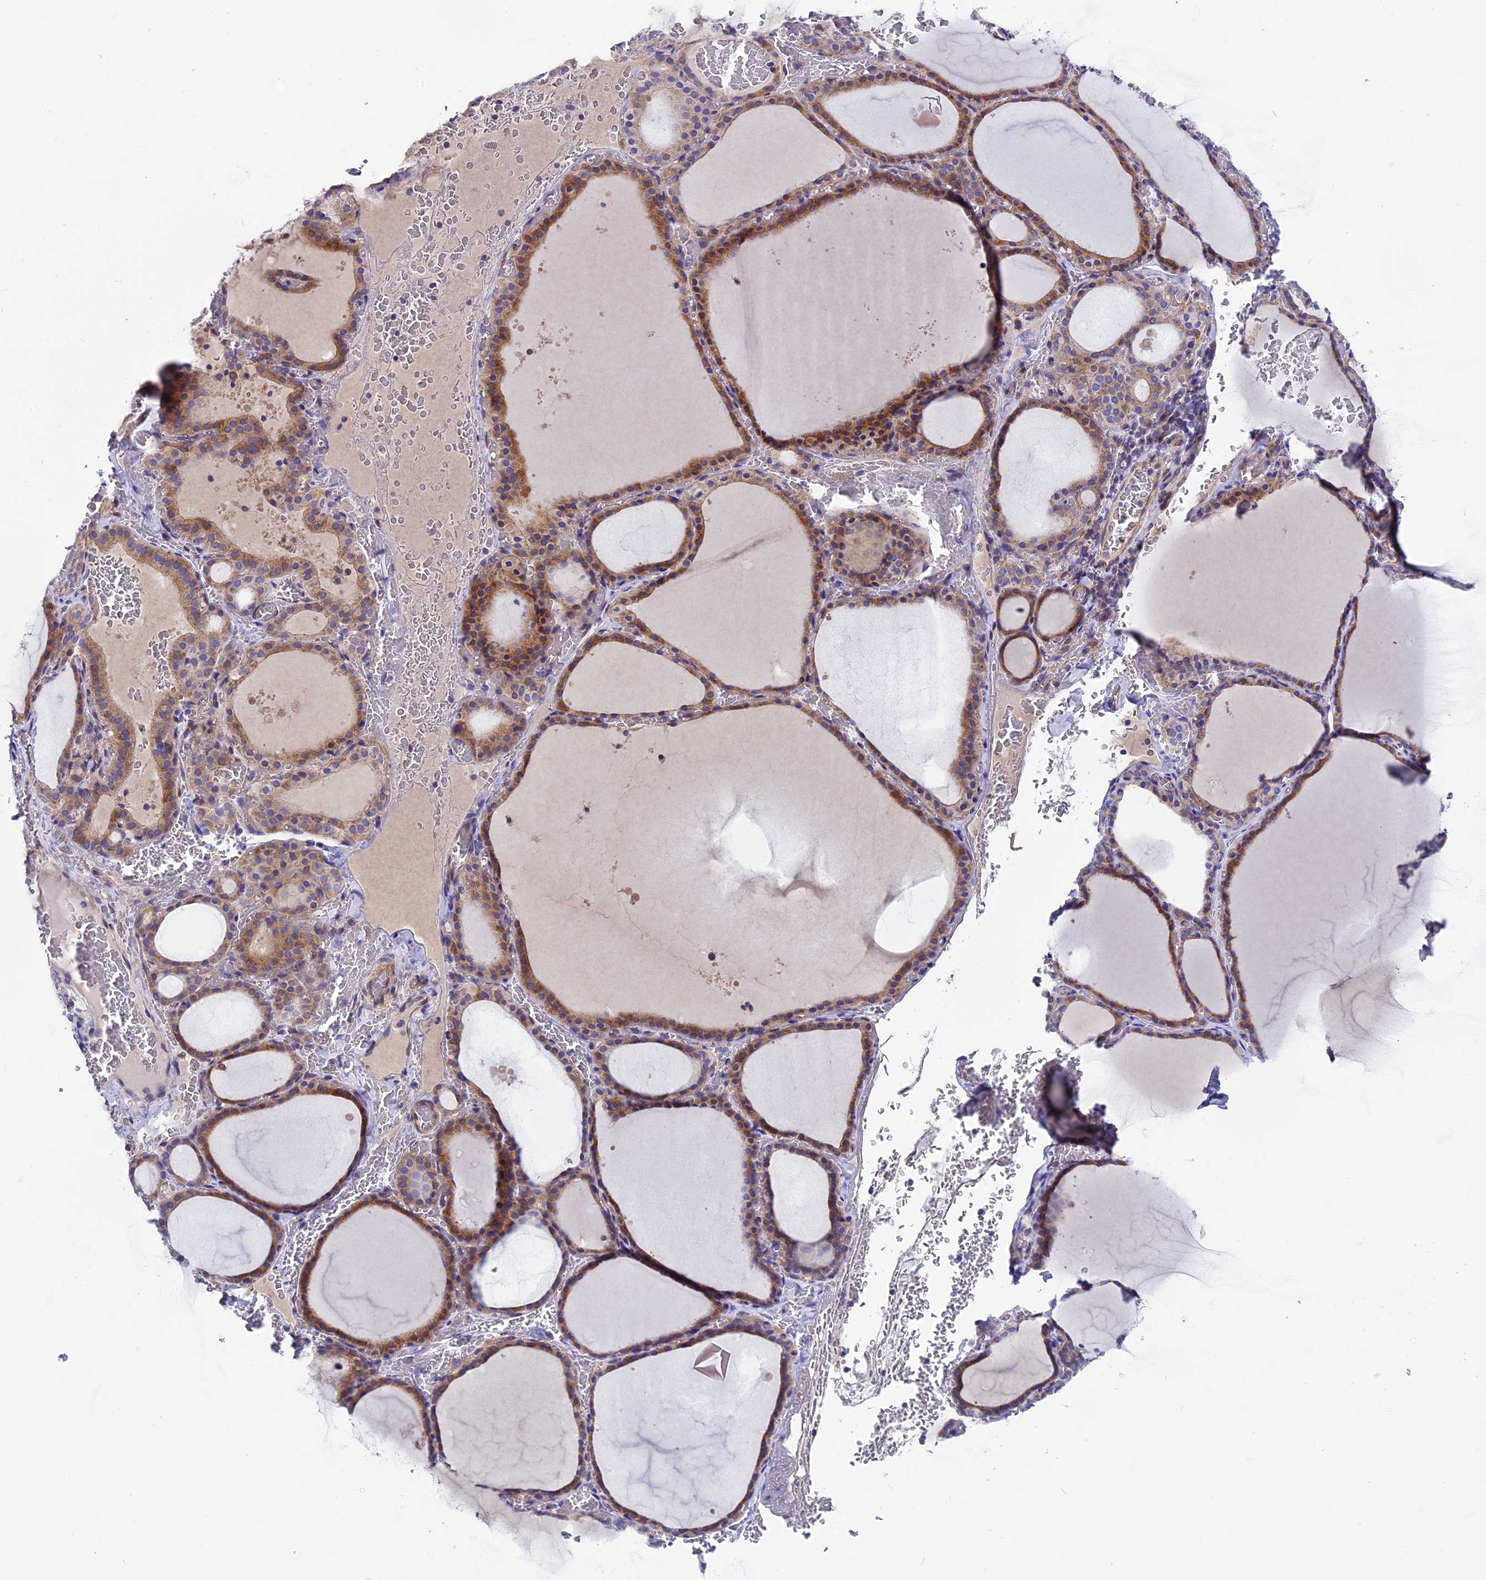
{"staining": {"intensity": "moderate", "quantity": ">75%", "location": "cytoplasmic/membranous"}, "tissue": "thyroid gland", "cell_type": "Glandular cells", "image_type": "normal", "snomed": [{"axis": "morphology", "description": "Normal tissue, NOS"}, {"axis": "topography", "description": "Thyroid gland"}], "caption": "Glandular cells demonstrate moderate cytoplasmic/membranous positivity in approximately >75% of cells in benign thyroid gland.", "gene": "PIGU", "patient": {"sex": "female", "age": 39}}